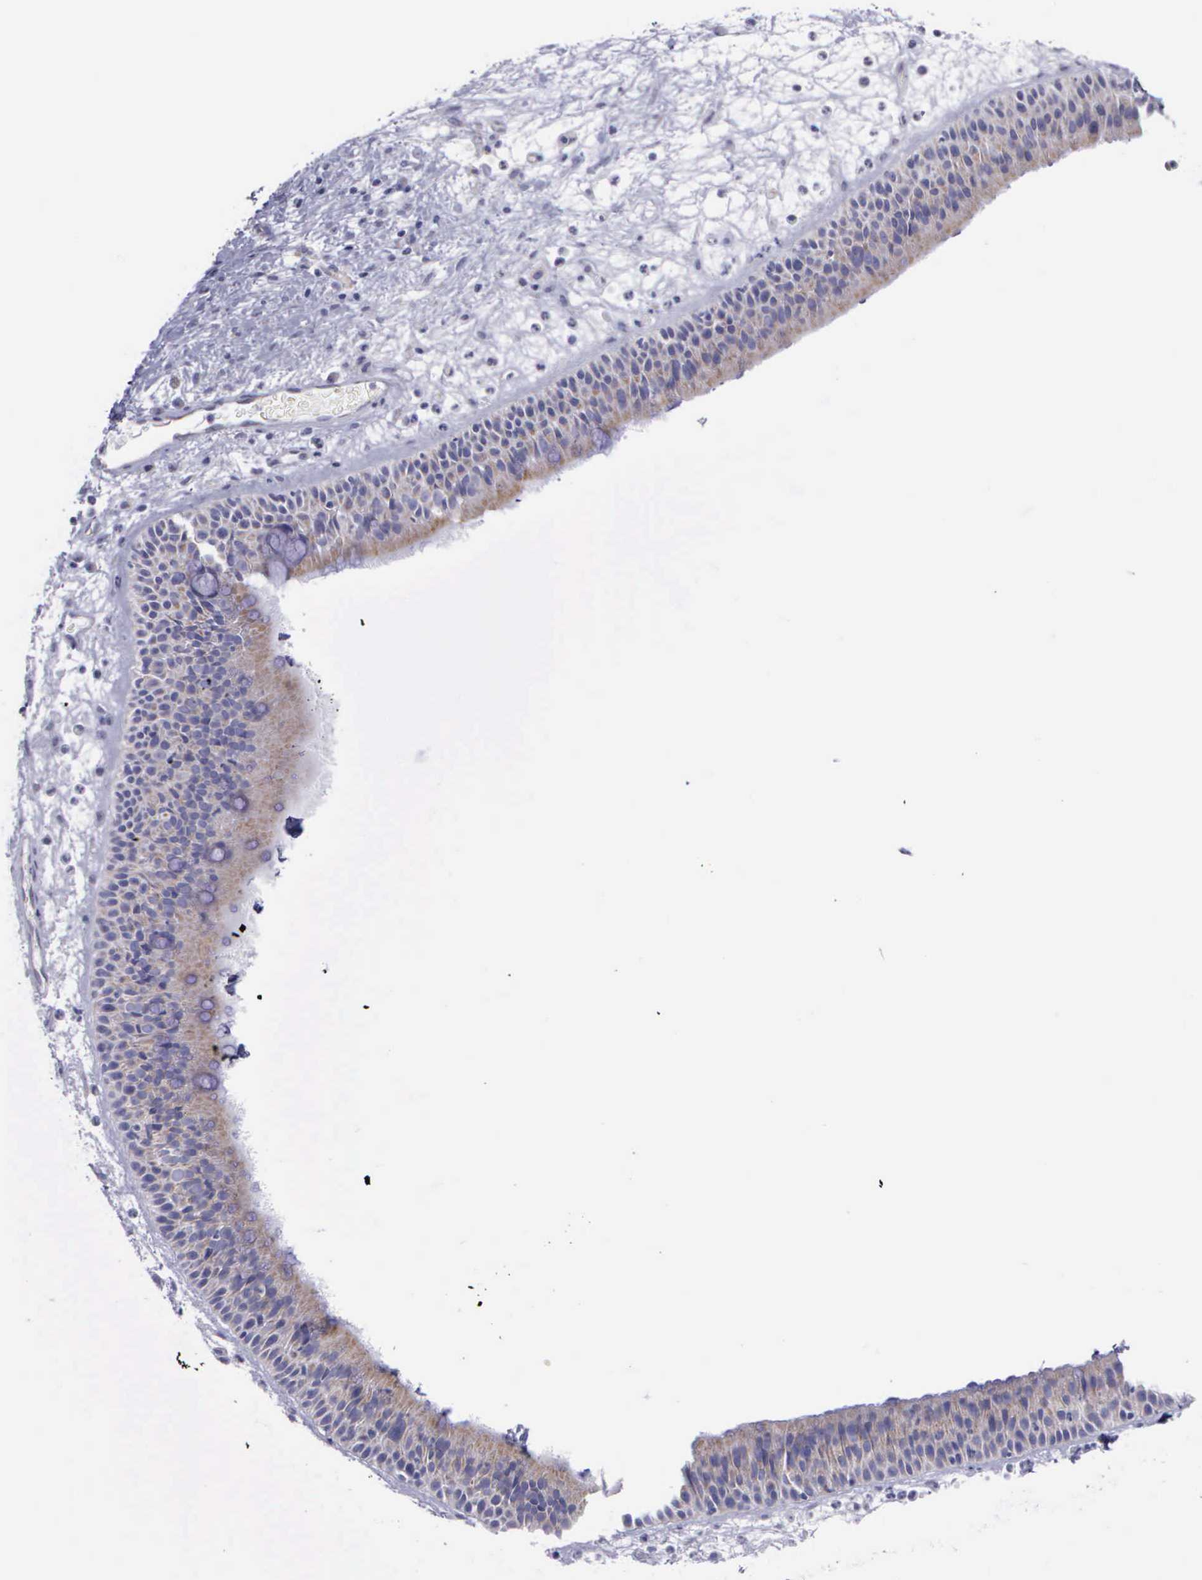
{"staining": {"intensity": "weak", "quantity": "25%-75%", "location": "cytoplasmic/membranous"}, "tissue": "nasopharynx", "cell_type": "Respiratory epithelial cells", "image_type": "normal", "snomed": [{"axis": "morphology", "description": "Normal tissue, NOS"}, {"axis": "topography", "description": "Nasopharynx"}], "caption": "Immunohistochemical staining of unremarkable human nasopharynx shows low levels of weak cytoplasmic/membranous positivity in about 25%-75% of respiratory epithelial cells. (Stains: DAB in brown, nuclei in blue, Microscopy: brightfield microscopy at high magnification).", "gene": "SYNJ2BP", "patient": {"sex": "male", "age": 63}}